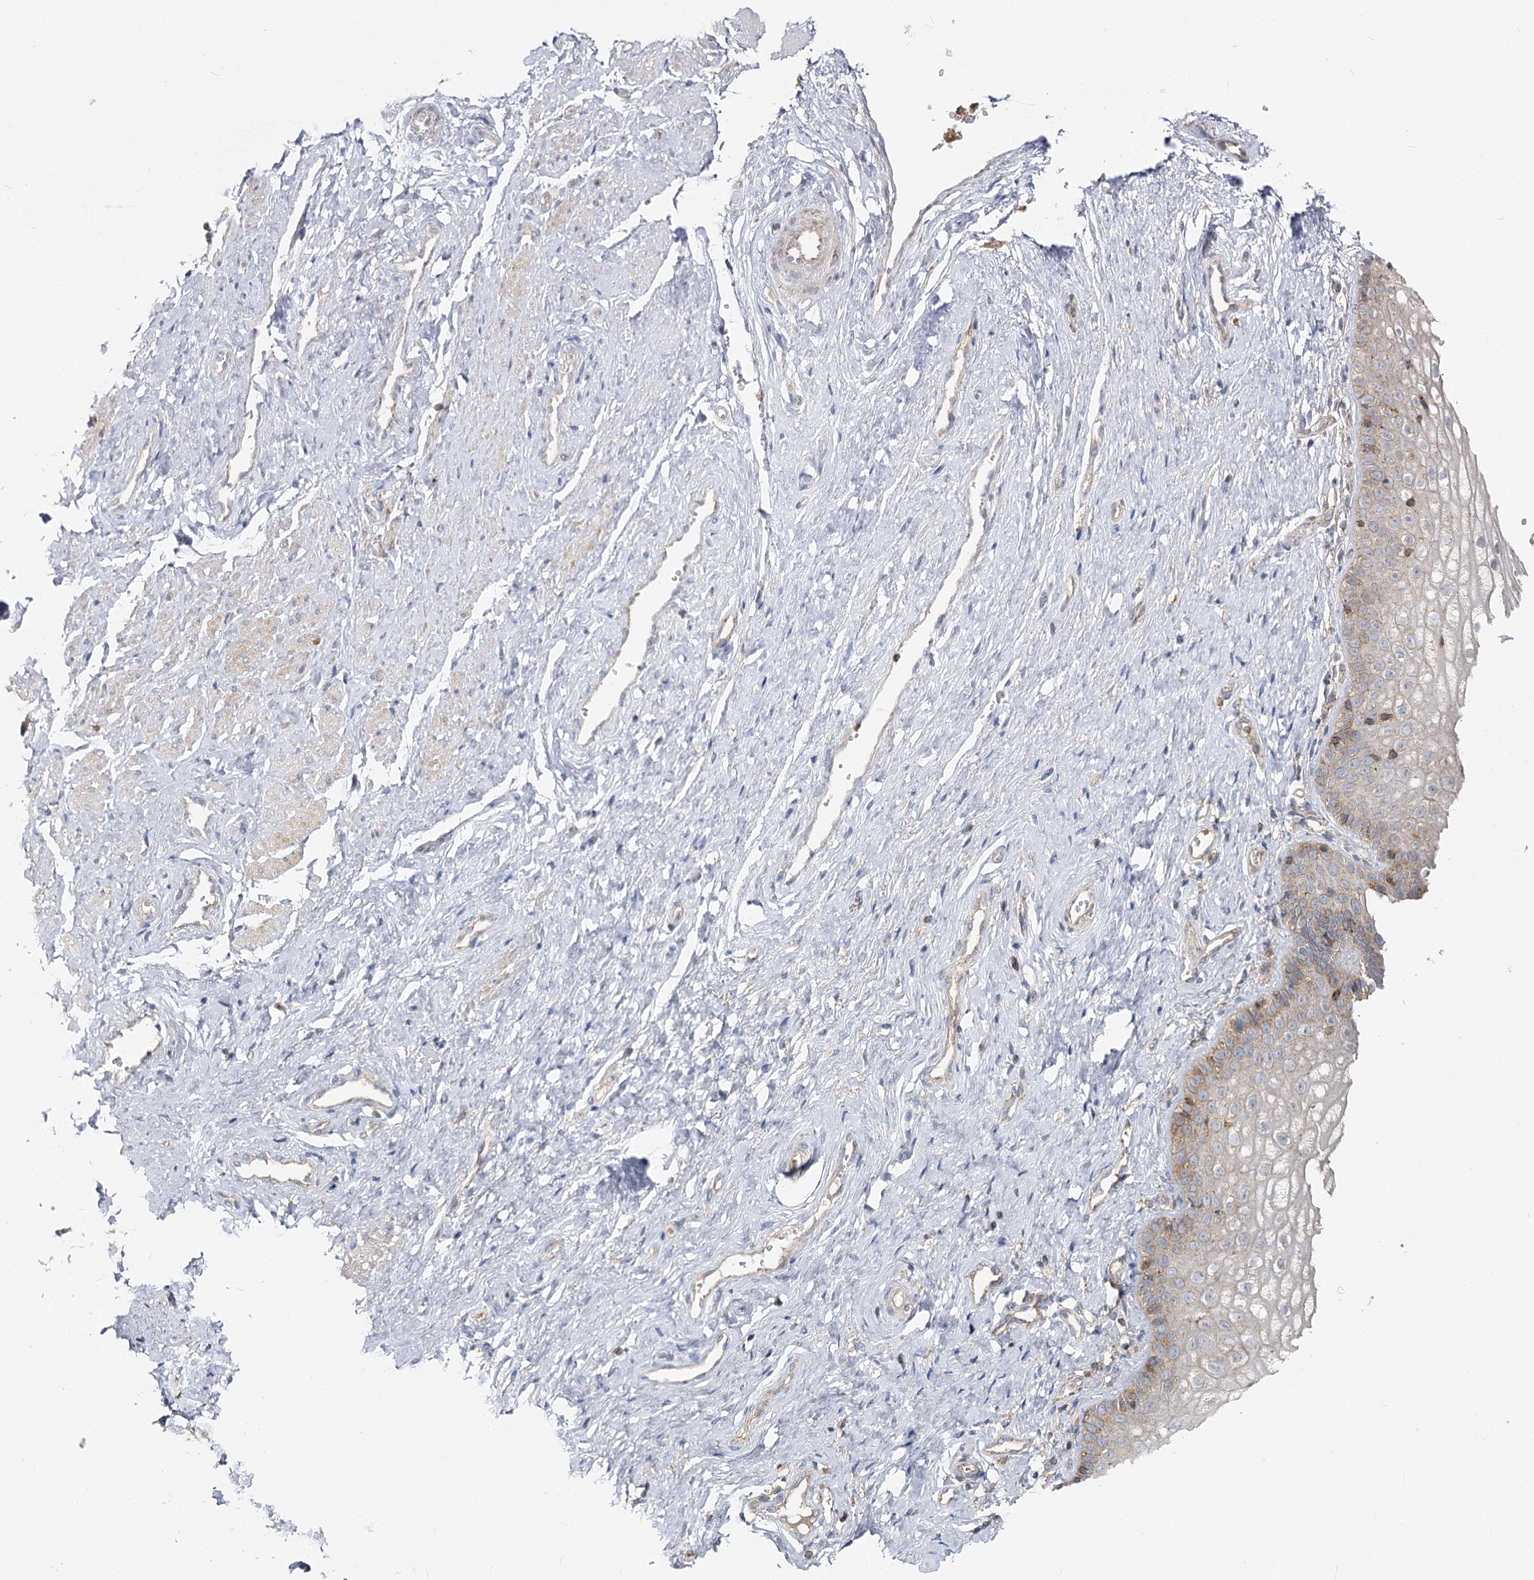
{"staining": {"intensity": "moderate", "quantity": "<25%", "location": "cytoplasmic/membranous"}, "tissue": "vagina", "cell_type": "Squamous epithelial cells", "image_type": "normal", "snomed": [{"axis": "morphology", "description": "Normal tissue, NOS"}, {"axis": "topography", "description": "Vagina"}], "caption": "IHC of benign vagina demonstrates low levels of moderate cytoplasmic/membranous positivity in about <25% of squamous epithelial cells. (Stains: DAB (3,3'-diaminobenzidine) in brown, nuclei in blue, Microscopy: brightfield microscopy at high magnification).", "gene": "SEC24B", "patient": {"sex": "female", "age": 46}}